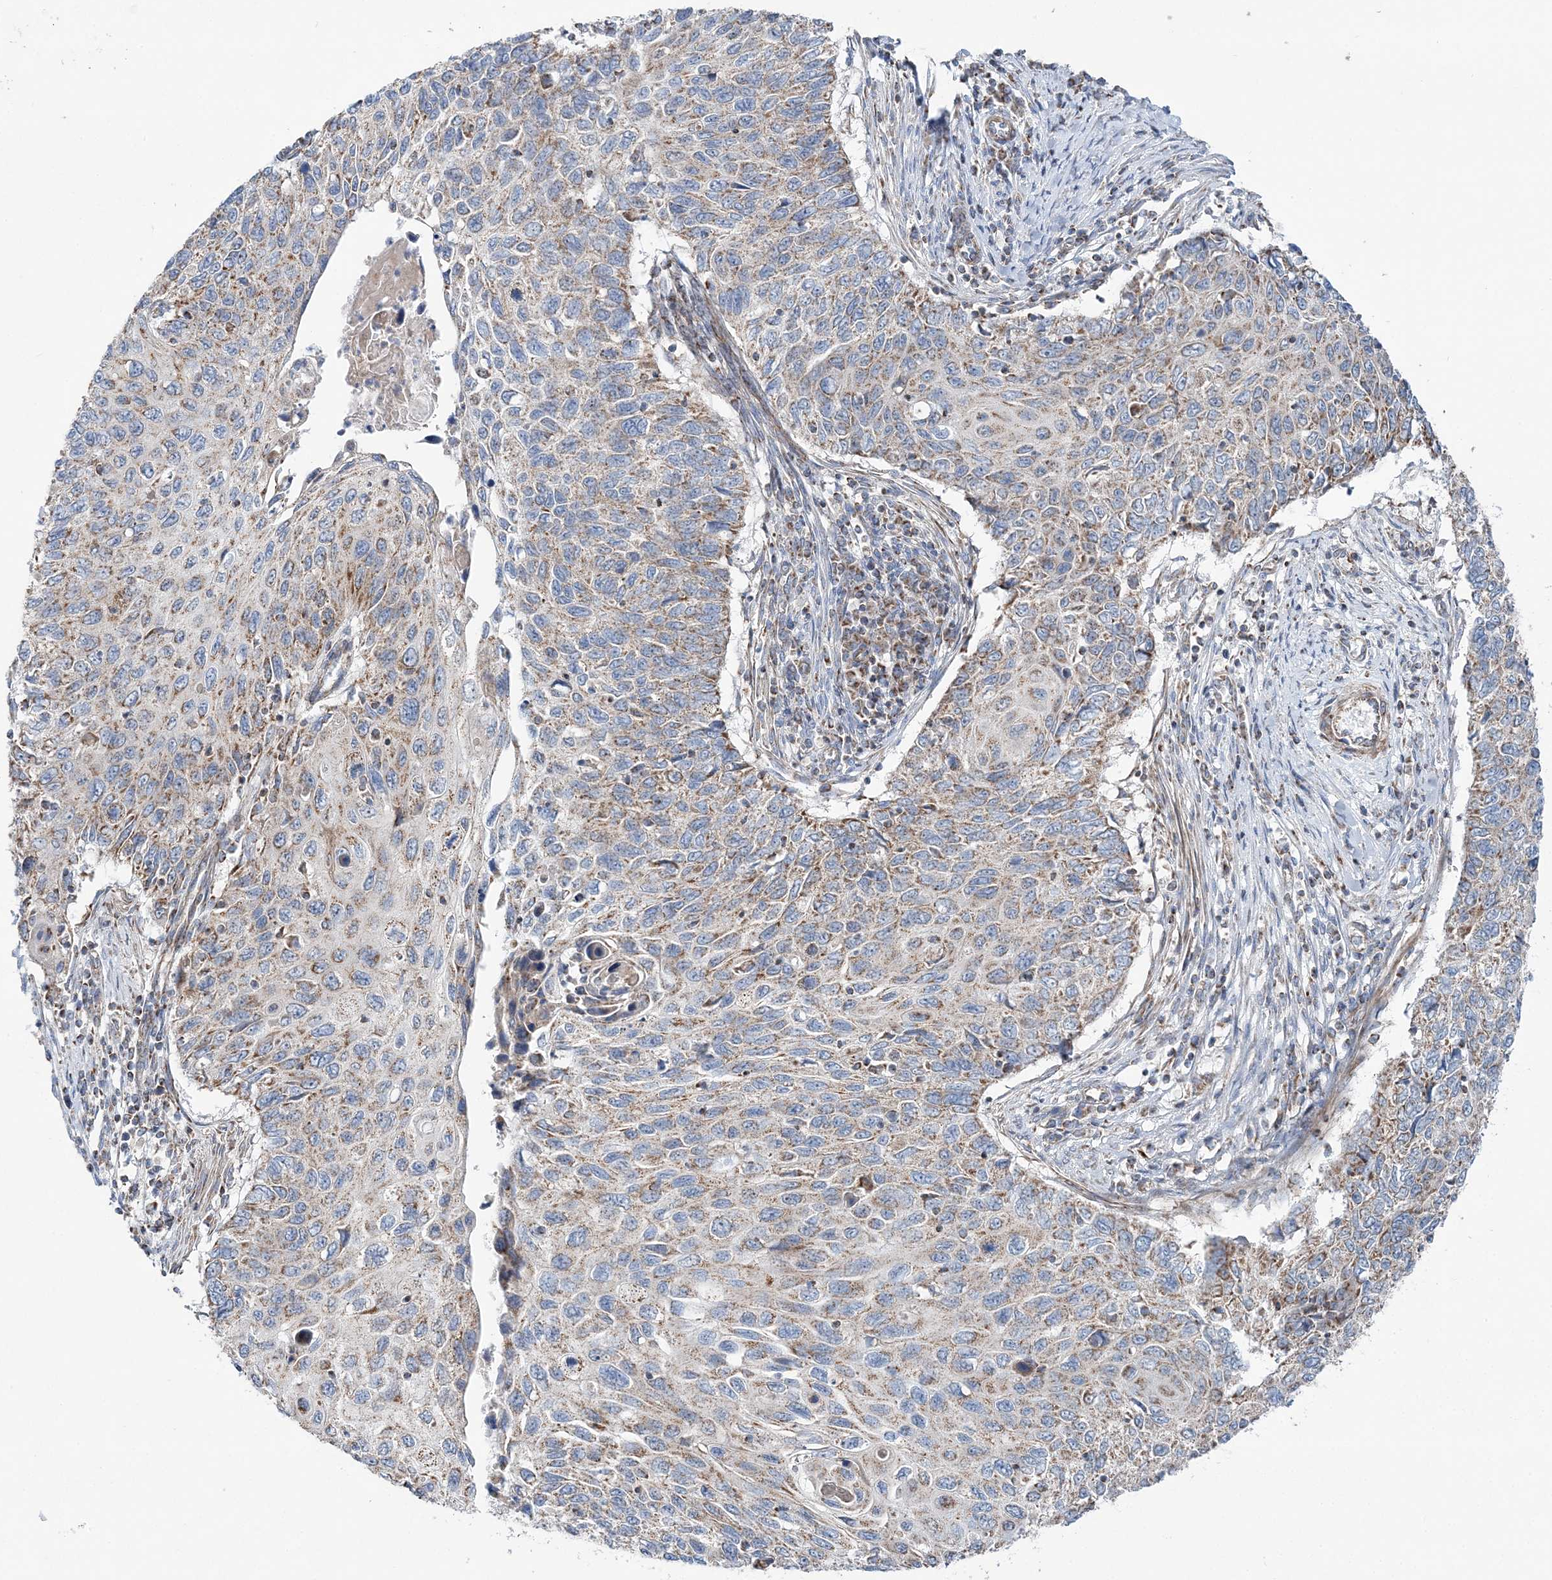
{"staining": {"intensity": "moderate", "quantity": ">75%", "location": "cytoplasmic/membranous"}, "tissue": "cervical cancer", "cell_type": "Tumor cells", "image_type": "cancer", "snomed": [{"axis": "morphology", "description": "Squamous cell carcinoma, NOS"}, {"axis": "topography", "description": "Cervix"}], "caption": "An immunohistochemistry photomicrograph of tumor tissue is shown. Protein staining in brown shows moderate cytoplasmic/membranous positivity in cervical squamous cell carcinoma within tumor cells.", "gene": "OPA1", "patient": {"sex": "female", "age": 70}}